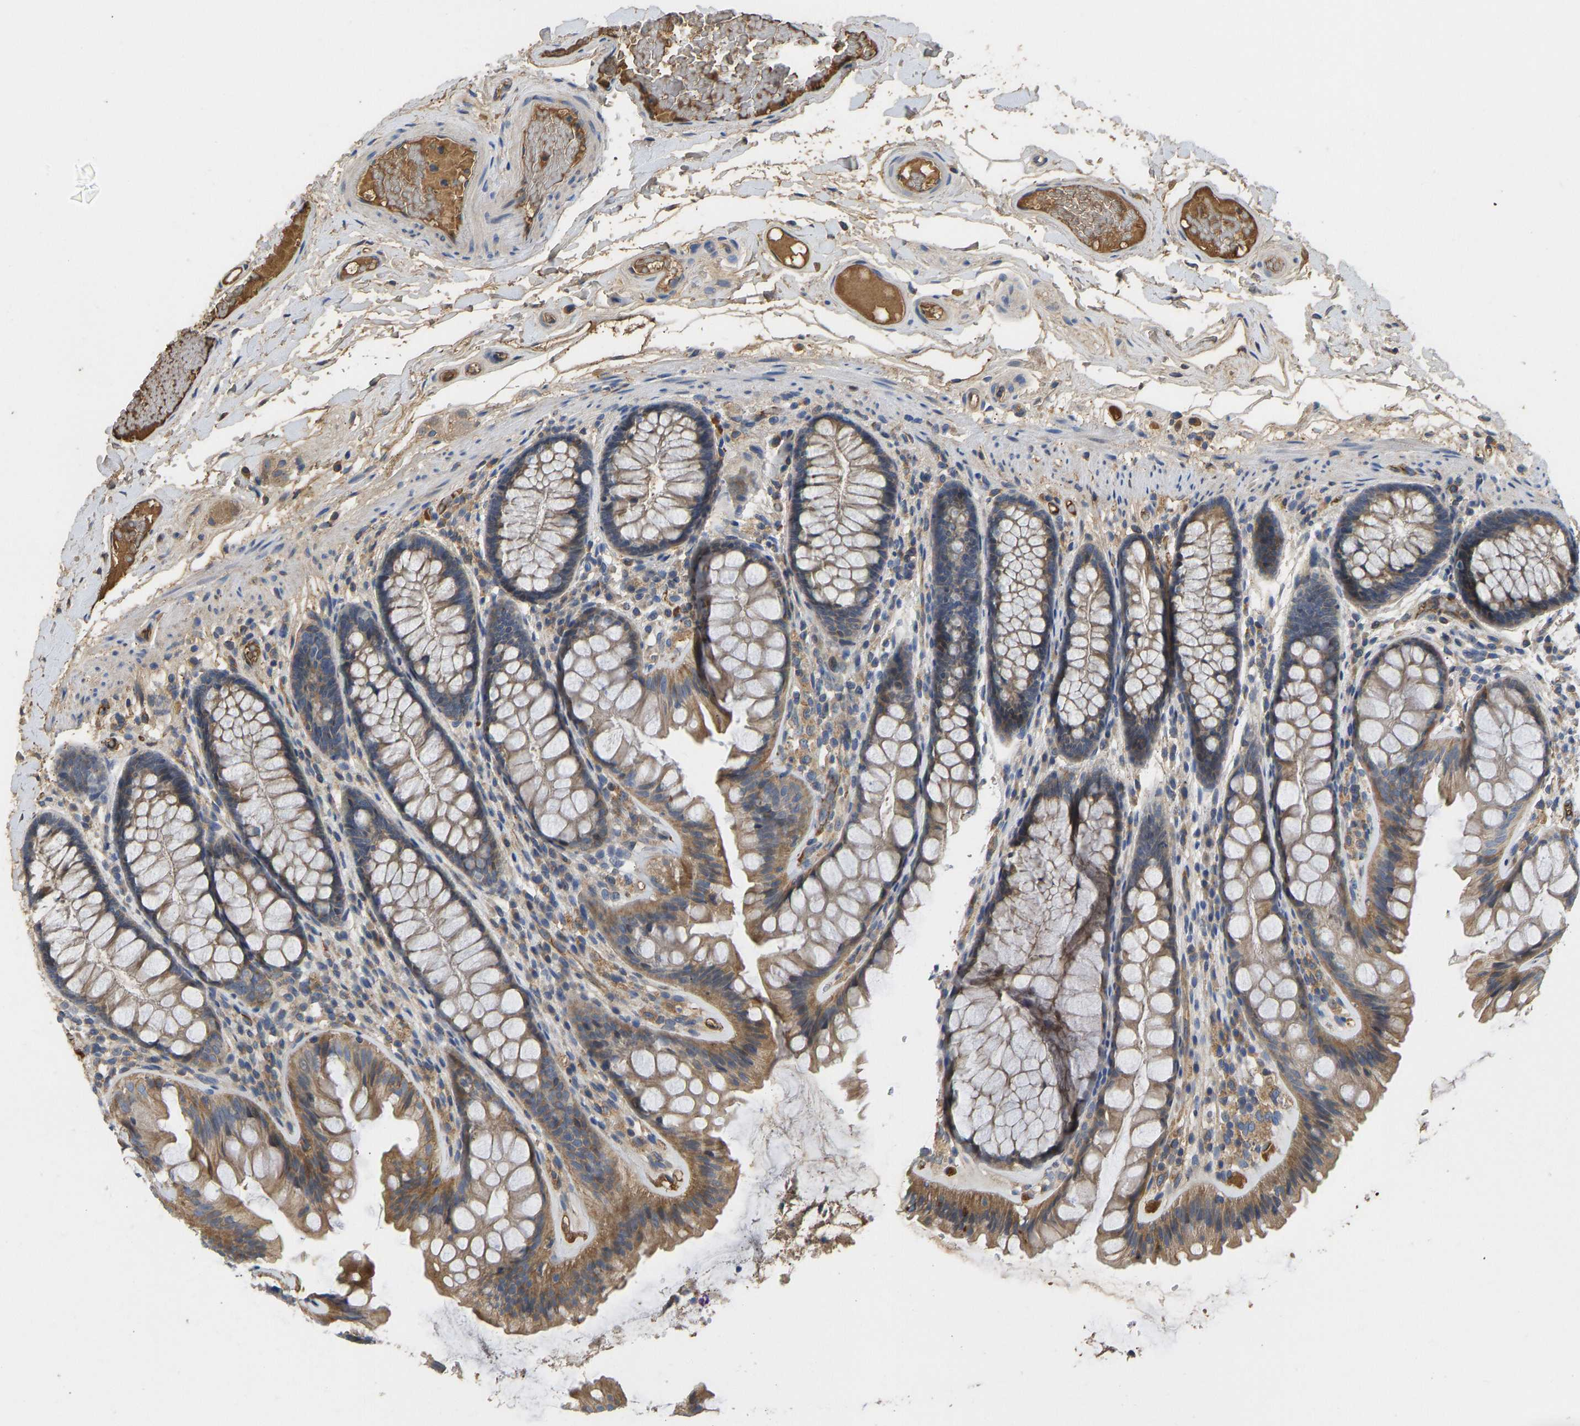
{"staining": {"intensity": "moderate", "quantity": "25%-75%", "location": "cytoplasmic/membranous"}, "tissue": "colon", "cell_type": "Endothelial cells", "image_type": "normal", "snomed": [{"axis": "morphology", "description": "Normal tissue, NOS"}, {"axis": "topography", "description": "Colon"}], "caption": "Colon was stained to show a protein in brown. There is medium levels of moderate cytoplasmic/membranous staining in about 25%-75% of endothelial cells. Immunohistochemistry (ihc) stains the protein of interest in brown and the nuclei are stained blue.", "gene": "VCPKMT", "patient": {"sex": "female", "age": 56}}